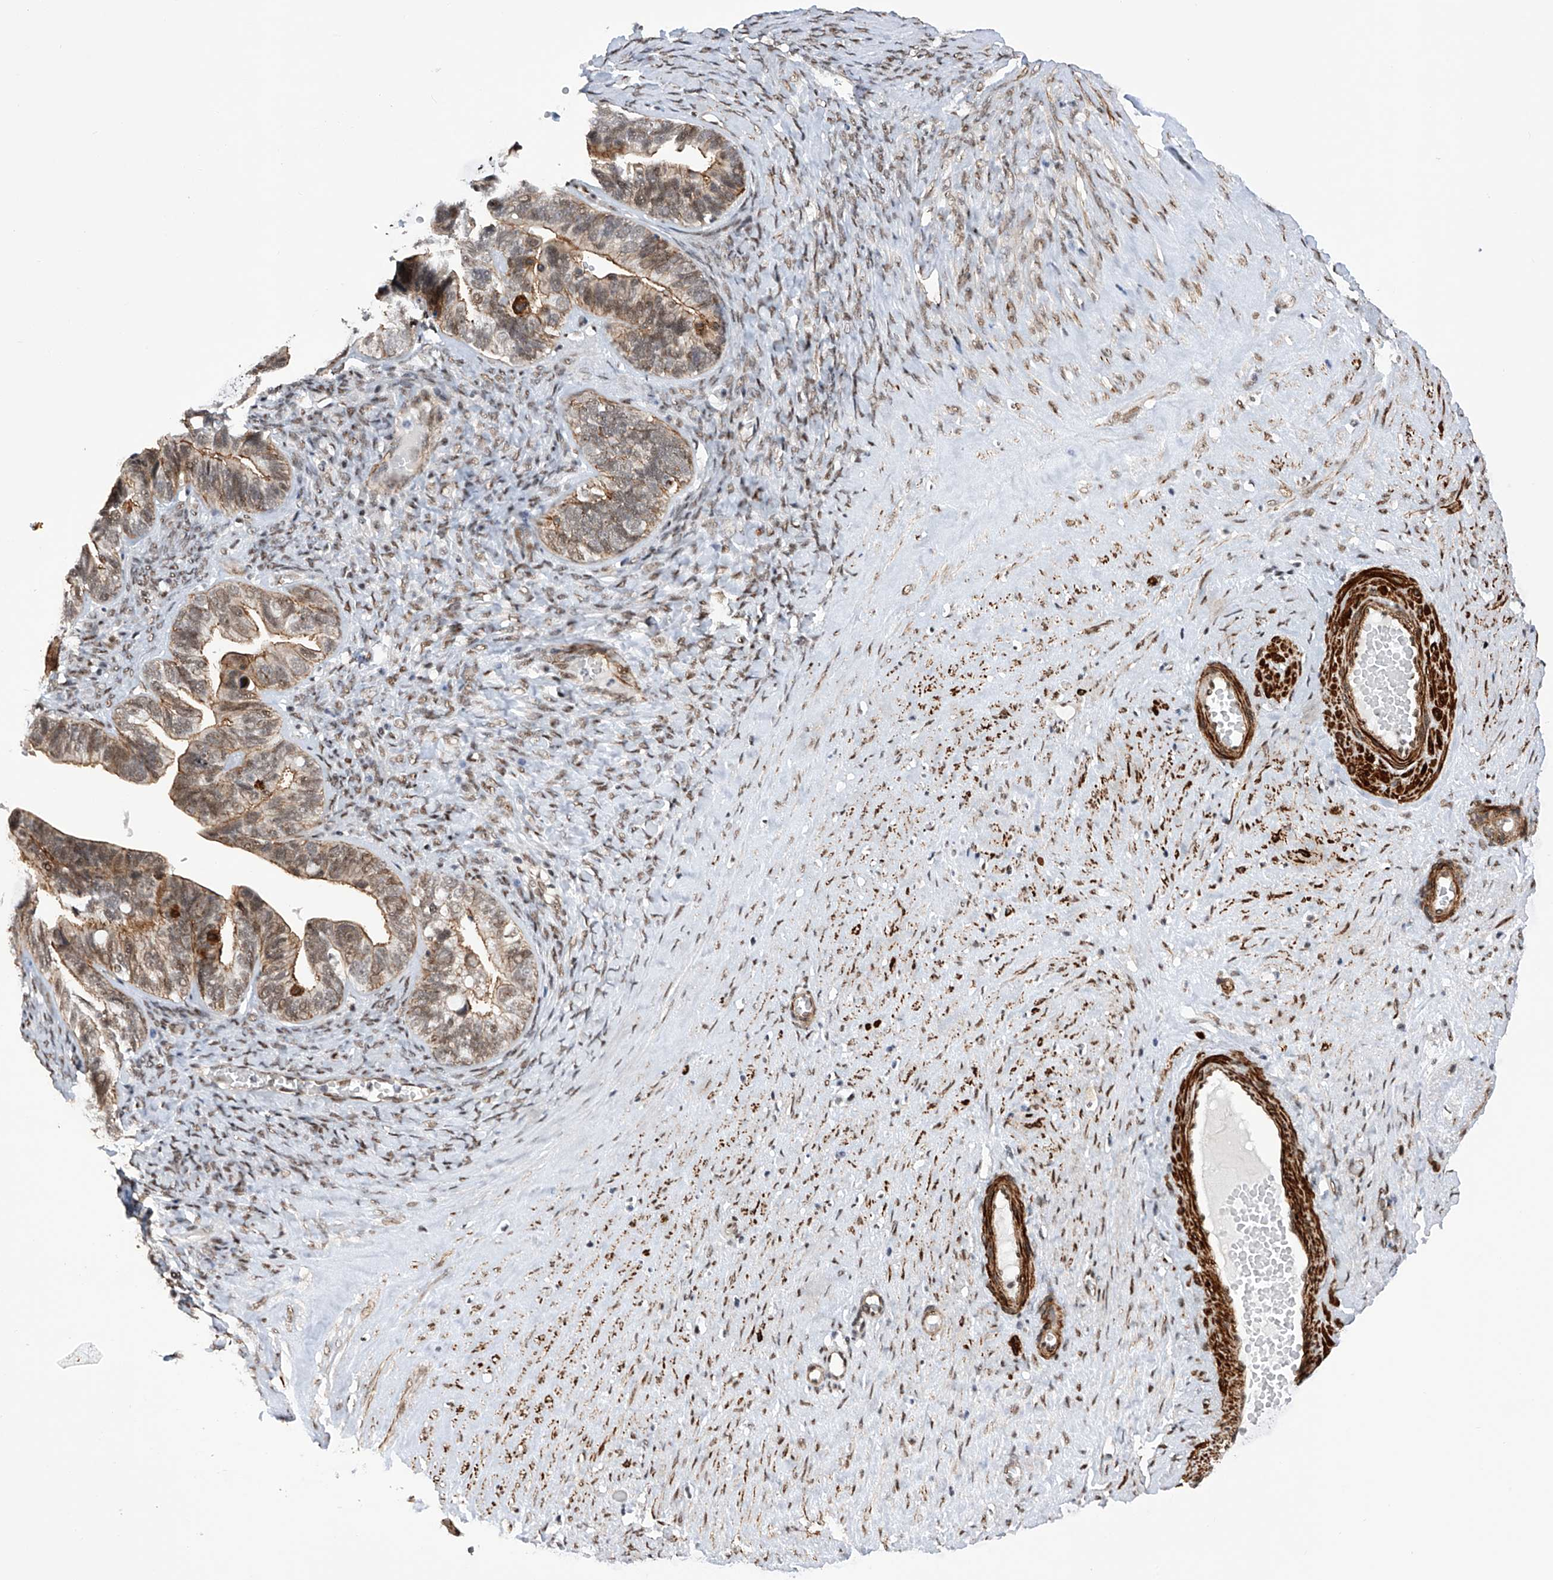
{"staining": {"intensity": "moderate", "quantity": ">75%", "location": "cytoplasmic/membranous,nuclear"}, "tissue": "ovarian cancer", "cell_type": "Tumor cells", "image_type": "cancer", "snomed": [{"axis": "morphology", "description": "Cystadenocarcinoma, serous, NOS"}, {"axis": "topography", "description": "Ovary"}], "caption": "High-magnification brightfield microscopy of ovarian serous cystadenocarcinoma stained with DAB (brown) and counterstained with hematoxylin (blue). tumor cells exhibit moderate cytoplasmic/membranous and nuclear positivity is present in approximately>75% of cells.", "gene": "NFATC4", "patient": {"sex": "female", "age": 56}}